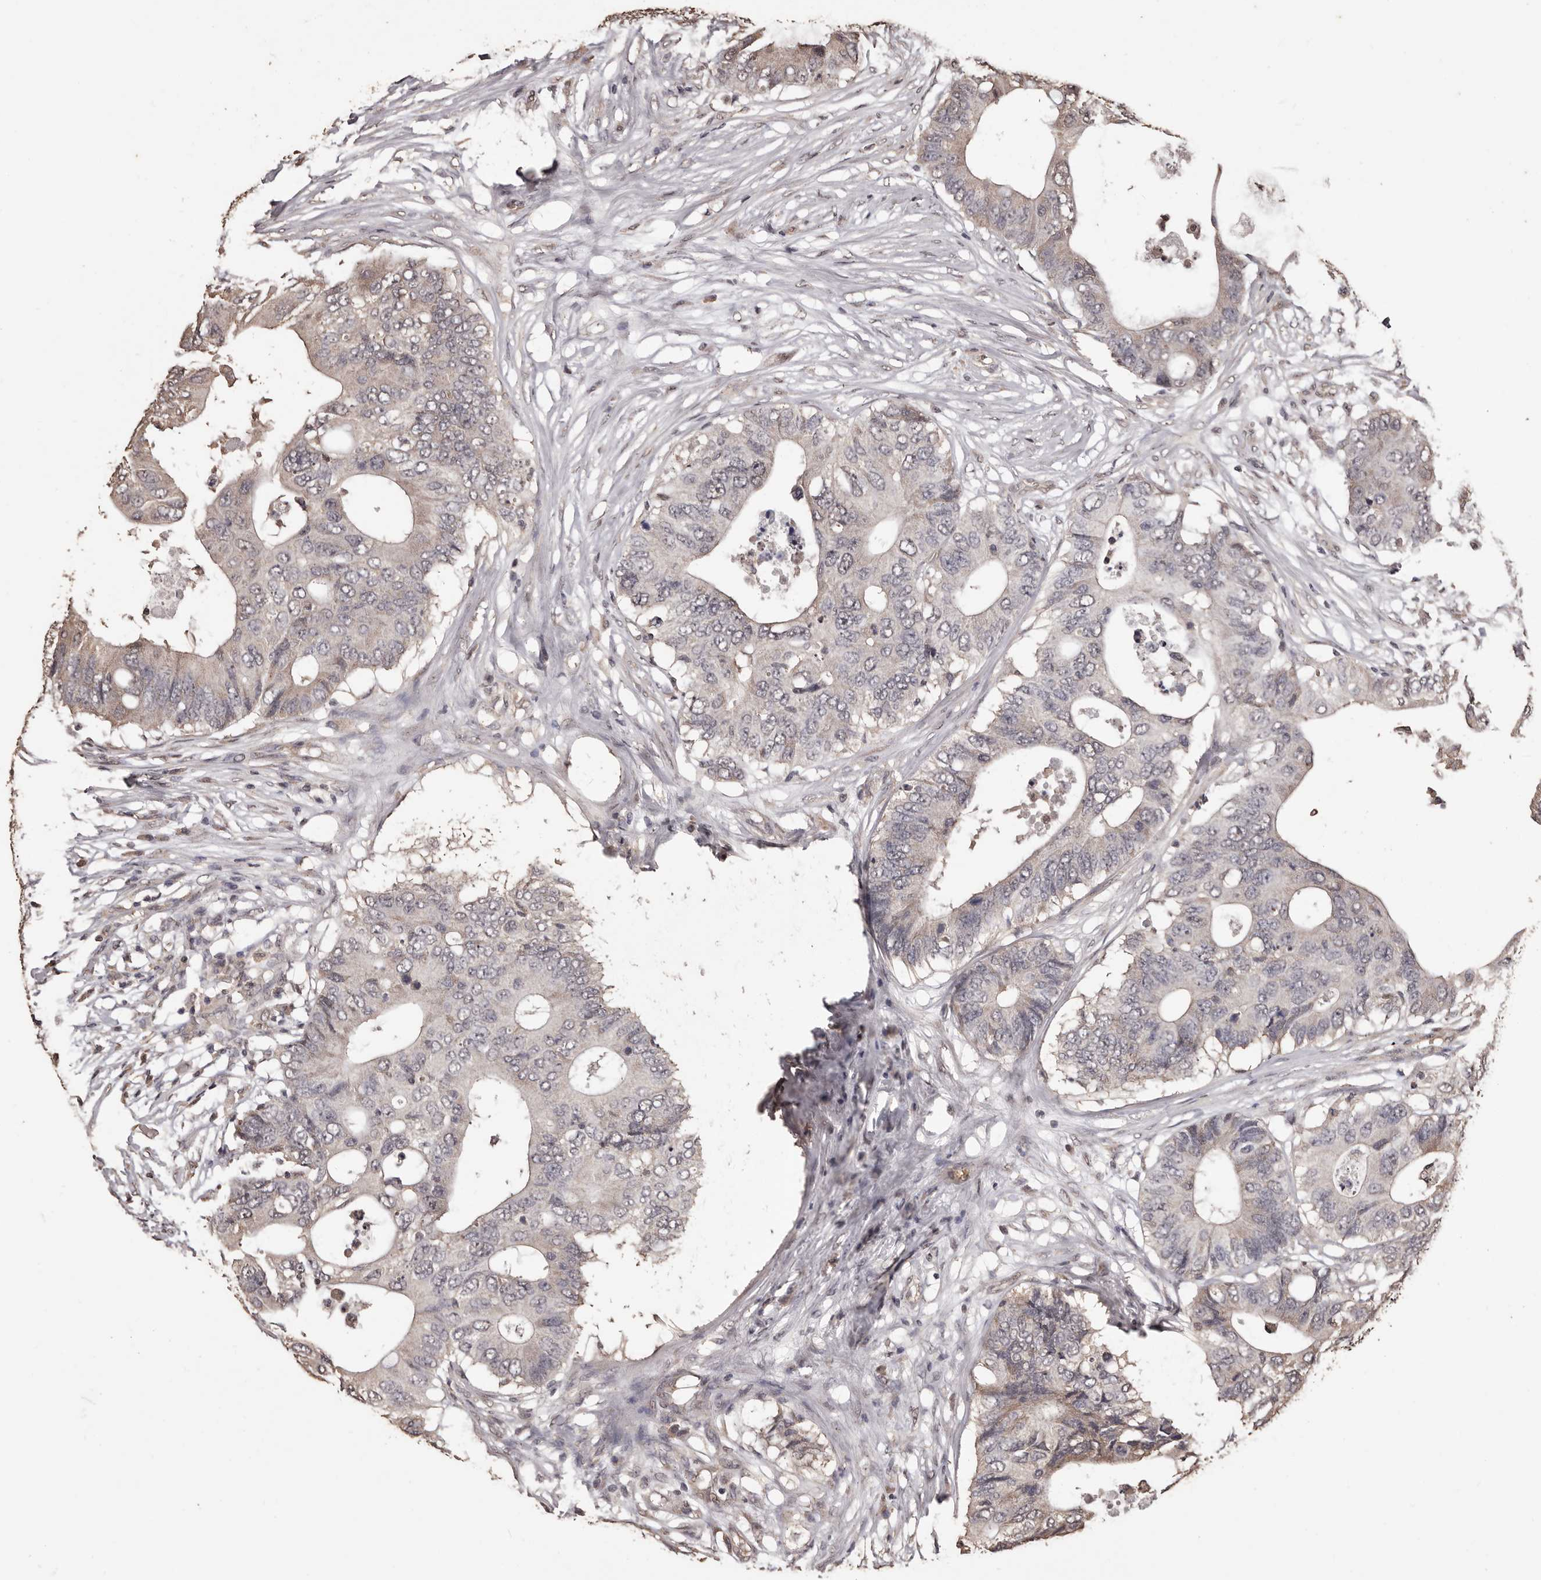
{"staining": {"intensity": "negative", "quantity": "none", "location": "none"}, "tissue": "colorectal cancer", "cell_type": "Tumor cells", "image_type": "cancer", "snomed": [{"axis": "morphology", "description": "Adenocarcinoma, NOS"}, {"axis": "topography", "description": "Colon"}], "caption": "Micrograph shows no protein positivity in tumor cells of colorectal adenocarcinoma tissue.", "gene": "NAV1", "patient": {"sex": "male", "age": 71}}